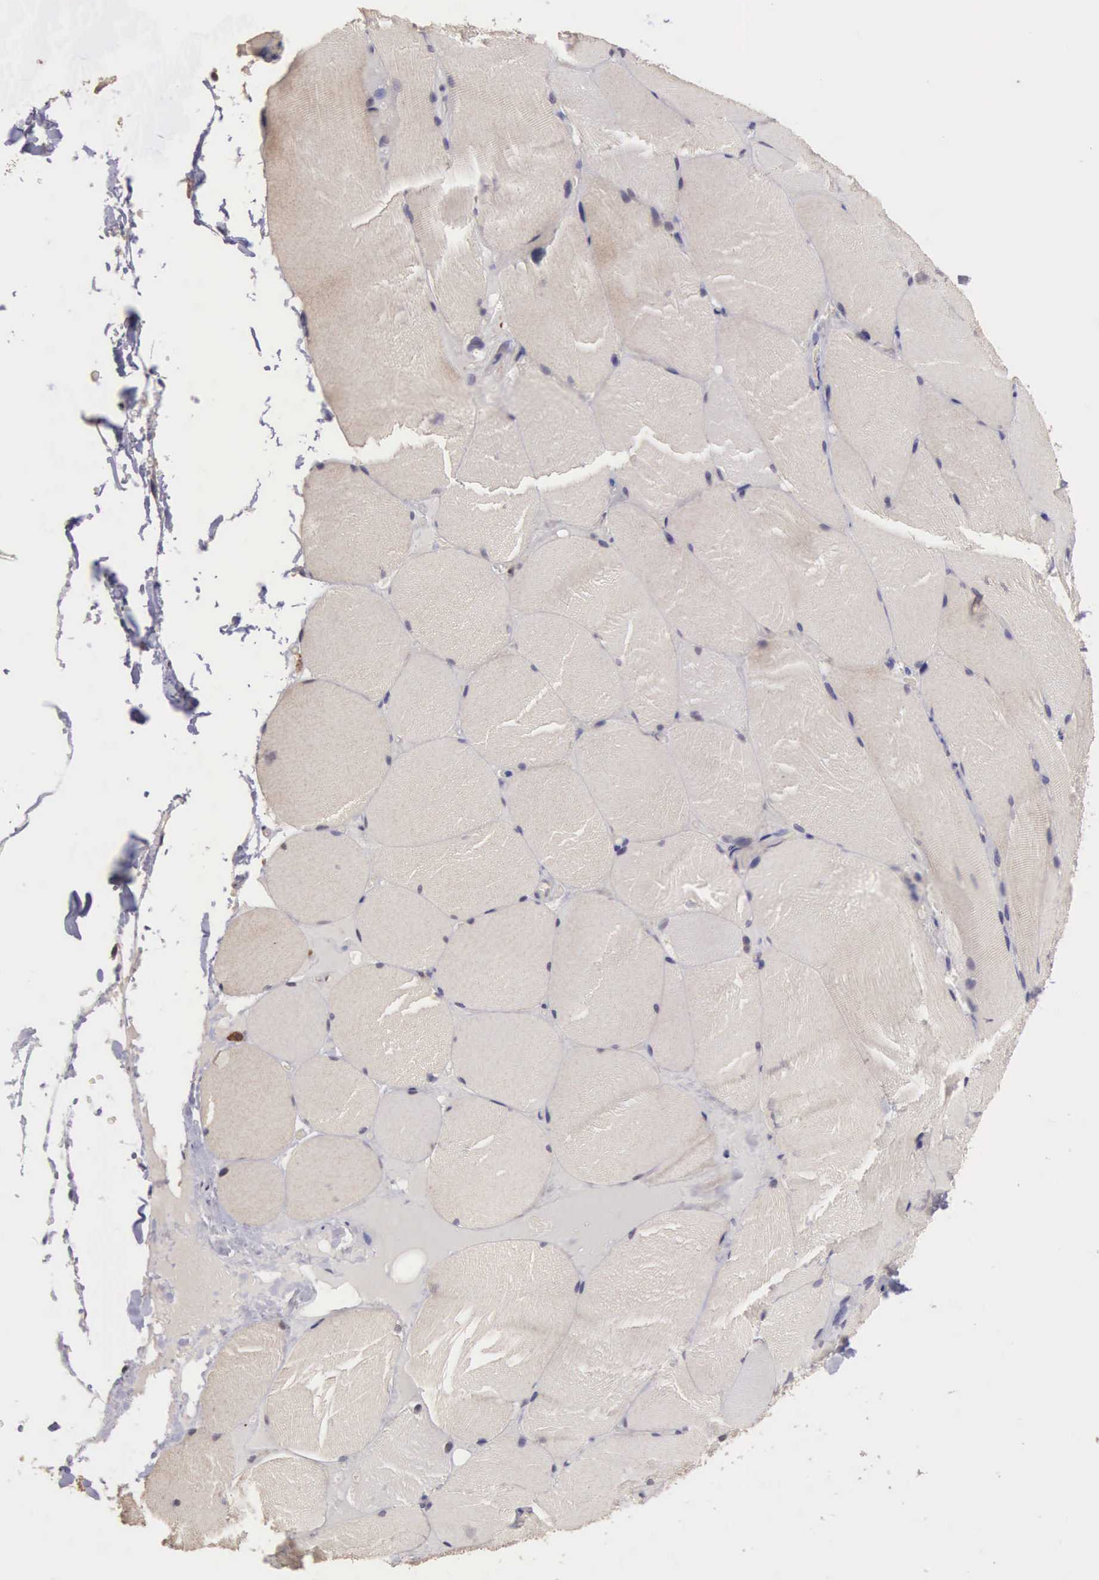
{"staining": {"intensity": "negative", "quantity": "none", "location": "none"}, "tissue": "skeletal muscle", "cell_type": "Myocytes", "image_type": "normal", "snomed": [{"axis": "morphology", "description": "Normal tissue, NOS"}, {"axis": "topography", "description": "Skeletal muscle"}], "caption": "Human skeletal muscle stained for a protein using IHC demonstrates no staining in myocytes.", "gene": "CDC45", "patient": {"sex": "male", "age": 71}}